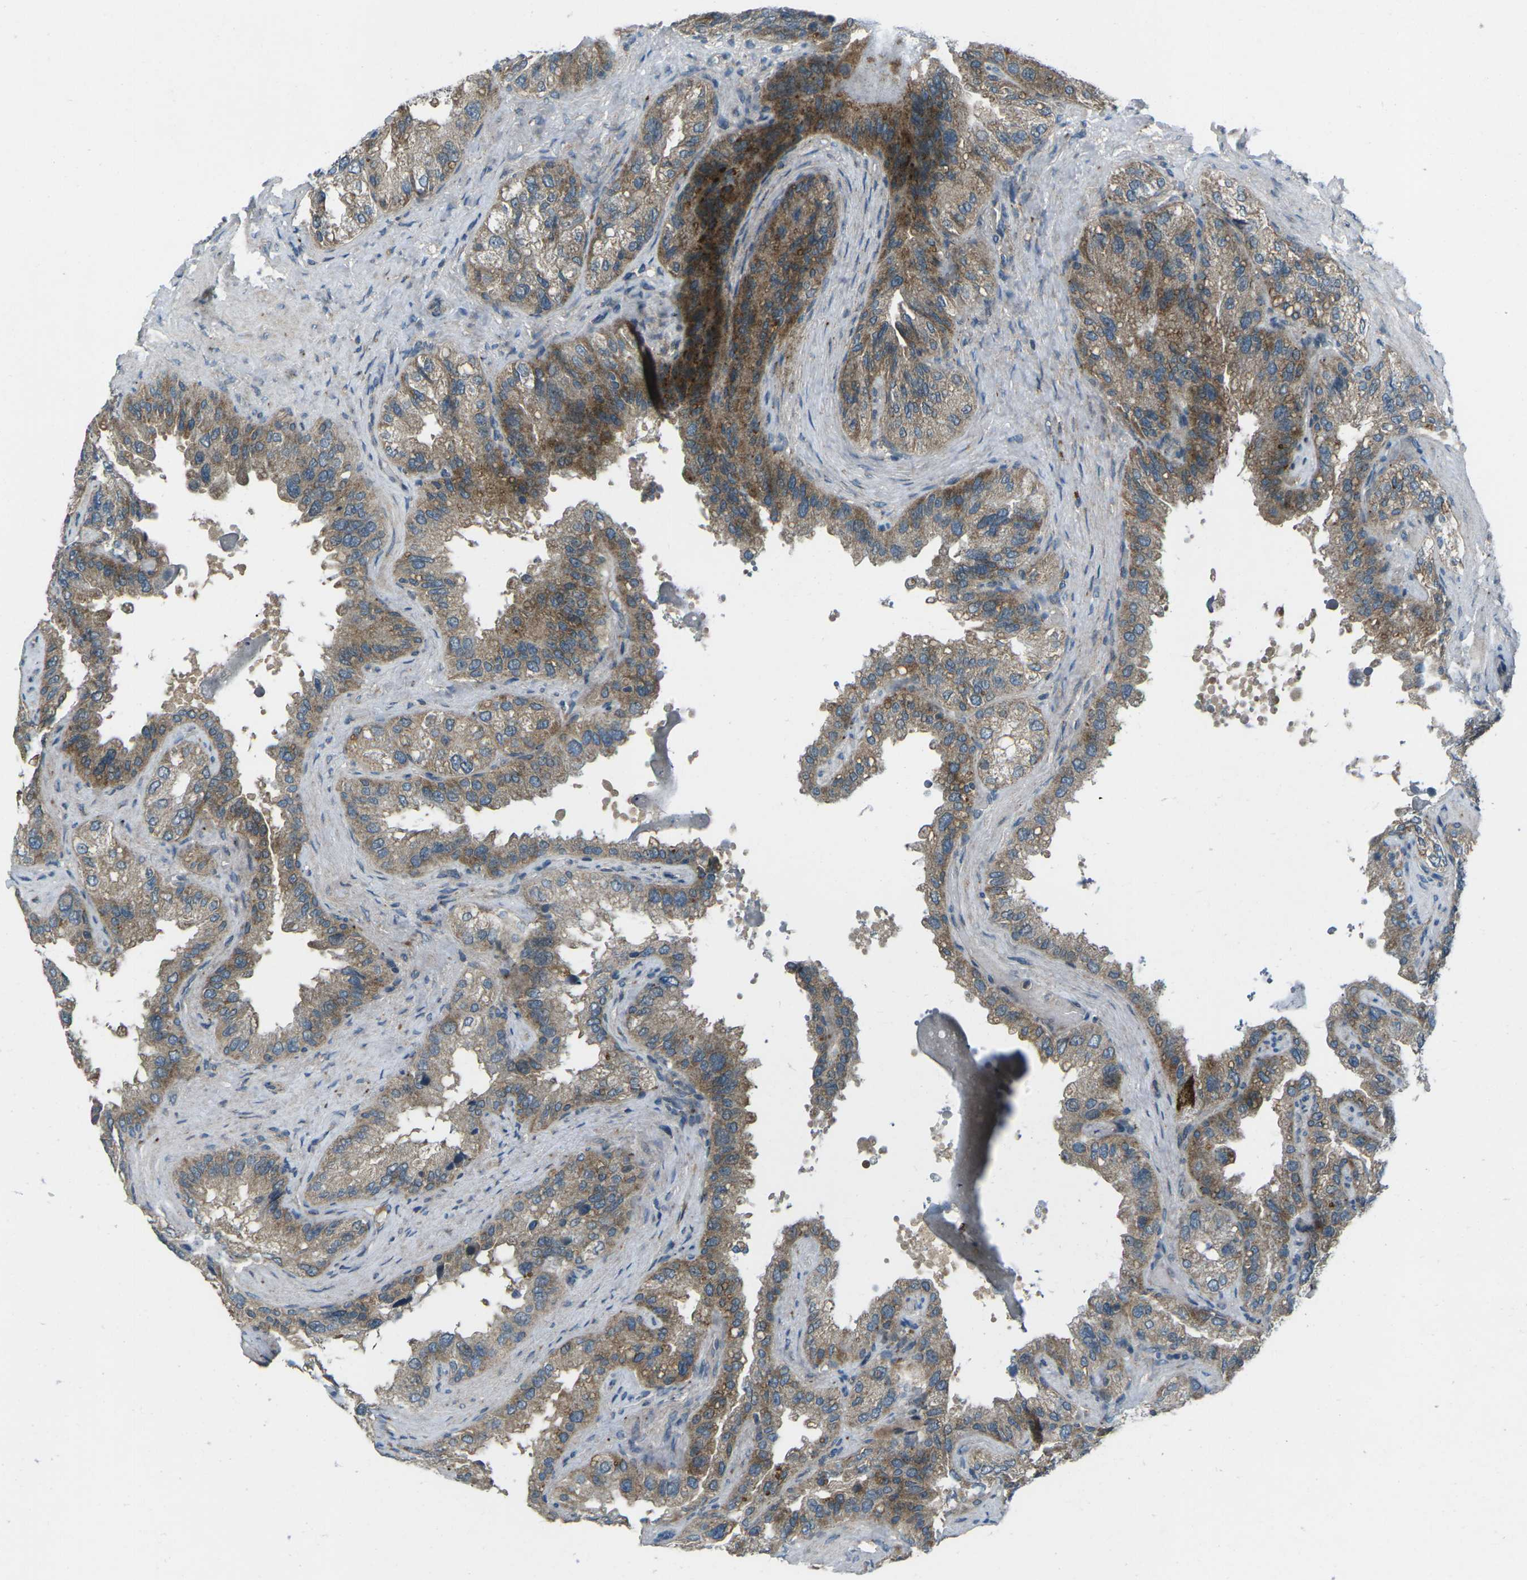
{"staining": {"intensity": "moderate", "quantity": ">75%", "location": "cytoplasmic/membranous"}, "tissue": "seminal vesicle", "cell_type": "Glandular cells", "image_type": "normal", "snomed": [{"axis": "morphology", "description": "Normal tissue, NOS"}, {"axis": "topography", "description": "Seminal veicle"}], "caption": "Immunohistochemistry (IHC) image of benign seminal vesicle: human seminal vesicle stained using immunohistochemistry demonstrates medium levels of moderate protein expression localized specifically in the cytoplasmic/membranous of glandular cells, appearing as a cytoplasmic/membranous brown color.", "gene": "CDK16", "patient": {"sex": "male", "age": 68}}